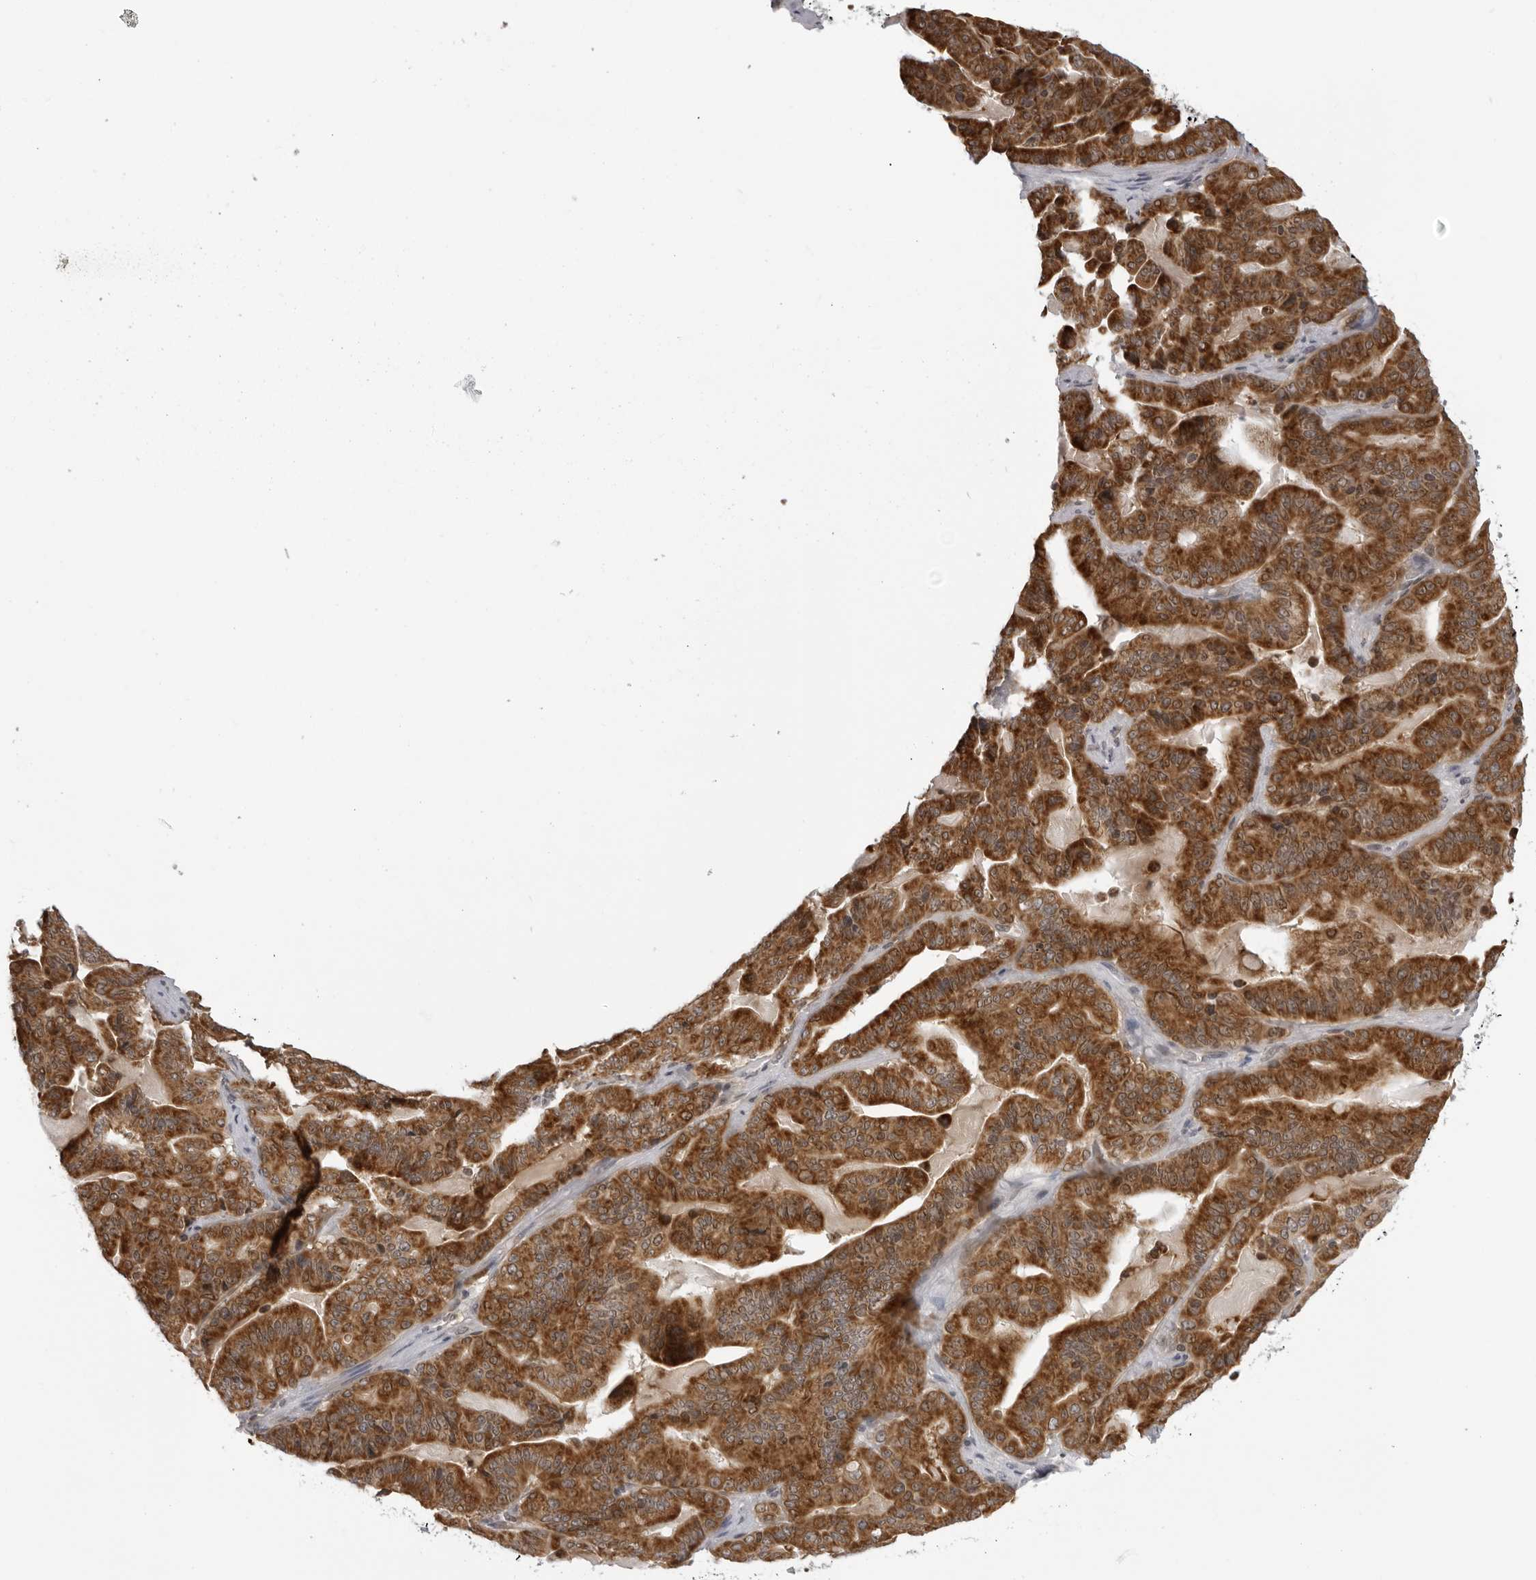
{"staining": {"intensity": "strong", "quantity": ">75%", "location": "cytoplasmic/membranous"}, "tissue": "pancreatic cancer", "cell_type": "Tumor cells", "image_type": "cancer", "snomed": [{"axis": "morphology", "description": "Adenocarcinoma, NOS"}, {"axis": "topography", "description": "Pancreas"}], "caption": "About >75% of tumor cells in human pancreatic adenocarcinoma reveal strong cytoplasmic/membranous protein staining as visualized by brown immunohistochemical staining.", "gene": "MRPS15", "patient": {"sex": "male", "age": 63}}